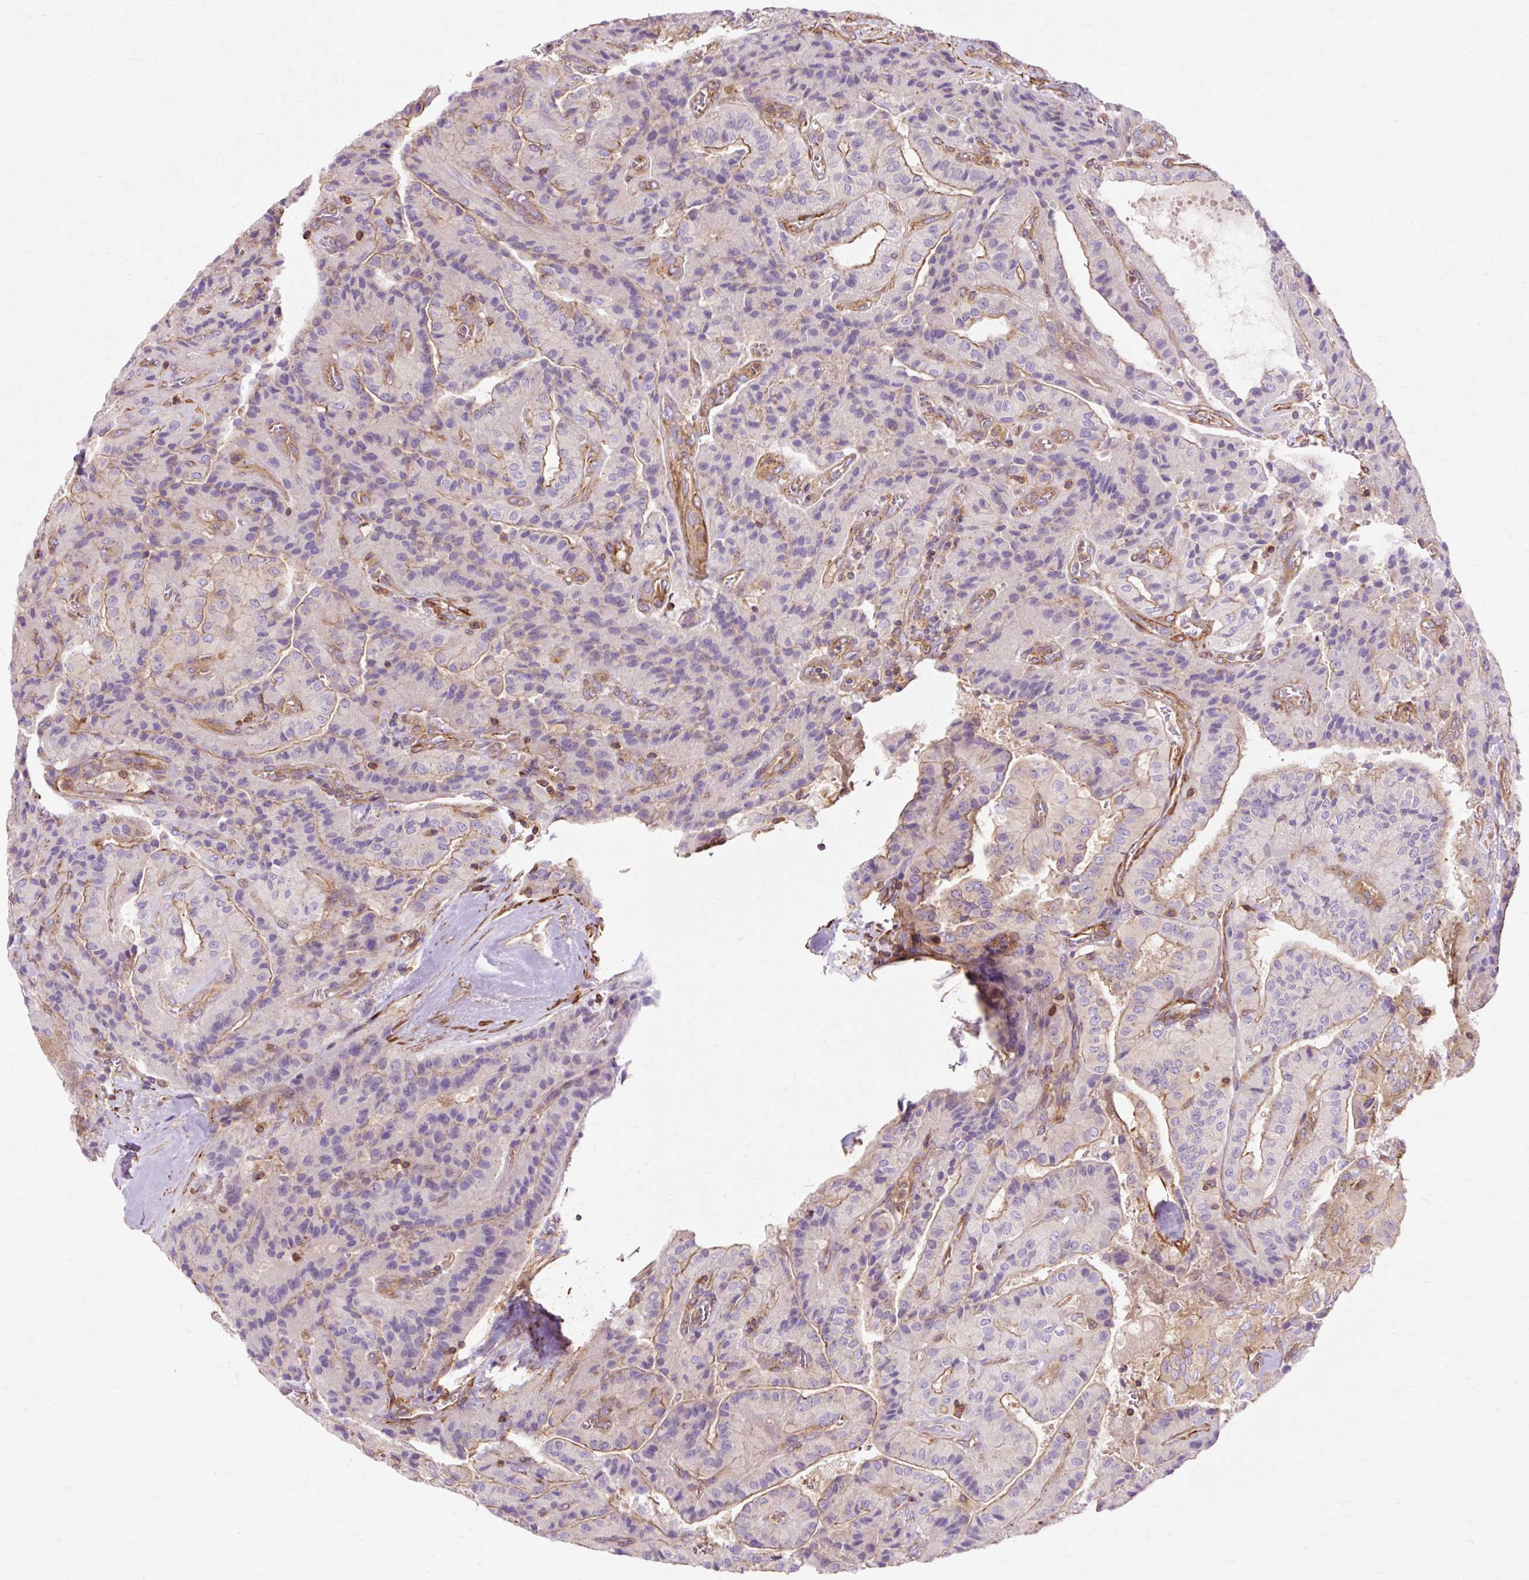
{"staining": {"intensity": "weak", "quantity": "25%-75%", "location": "cytoplasmic/membranous"}, "tissue": "thyroid cancer", "cell_type": "Tumor cells", "image_type": "cancer", "snomed": [{"axis": "morphology", "description": "Normal tissue, NOS"}, {"axis": "morphology", "description": "Papillary adenocarcinoma, NOS"}, {"axis": "topography", "description": "Thyroid gland"}], "caption": "Weak cytoplasmic/membranous protein staining is seen in approximately 25%-75% of tumor cells in thyroid cancer.", "gene": "TBC1D2B", "patient": {"sex": "female", "age": 59}}